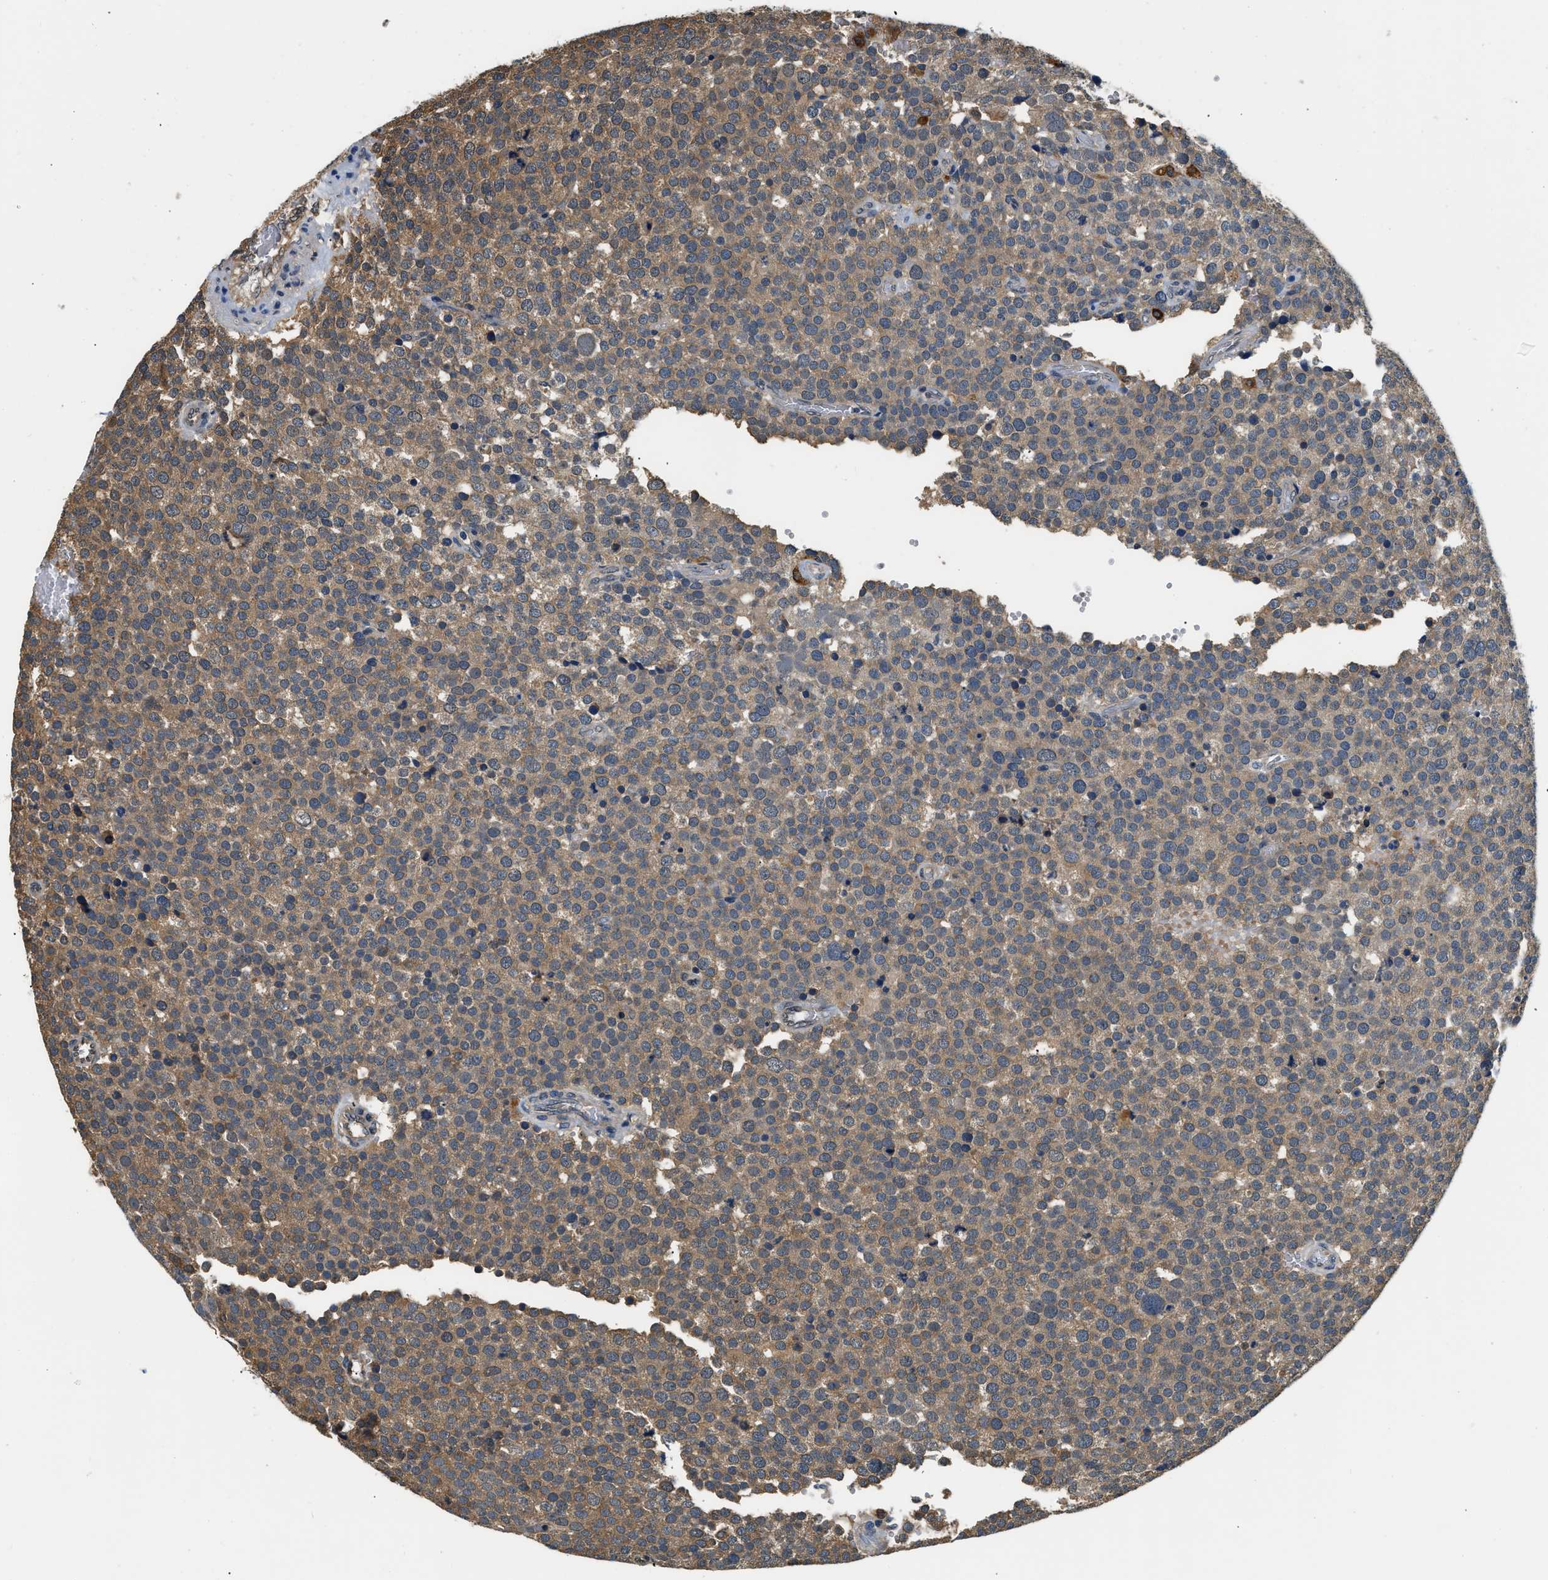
{"staining": {"intensity": "moderate", "quantity": ">75%", "location": "cytoplasmic/membranous"}, "tissue": "testis cancer", "cell_type": "Tumor cells", "image_type": "cancer", "snomed": [{"axis": "morphology", "description": "Normal tissue, NOS"}, {"axis": "morphology", "description": "Seminoma, NOS"}, {"axis": "topography", "description": "Testis"}], "caption": "Testis cancer (seminoma) stained for a protein (brown) shows moderate cytoplasmic/membranous positive positivity in approximately >75% of tumor cells.", "gene": "BCL7C", "patient": {"sex": "male", "age": 71}}